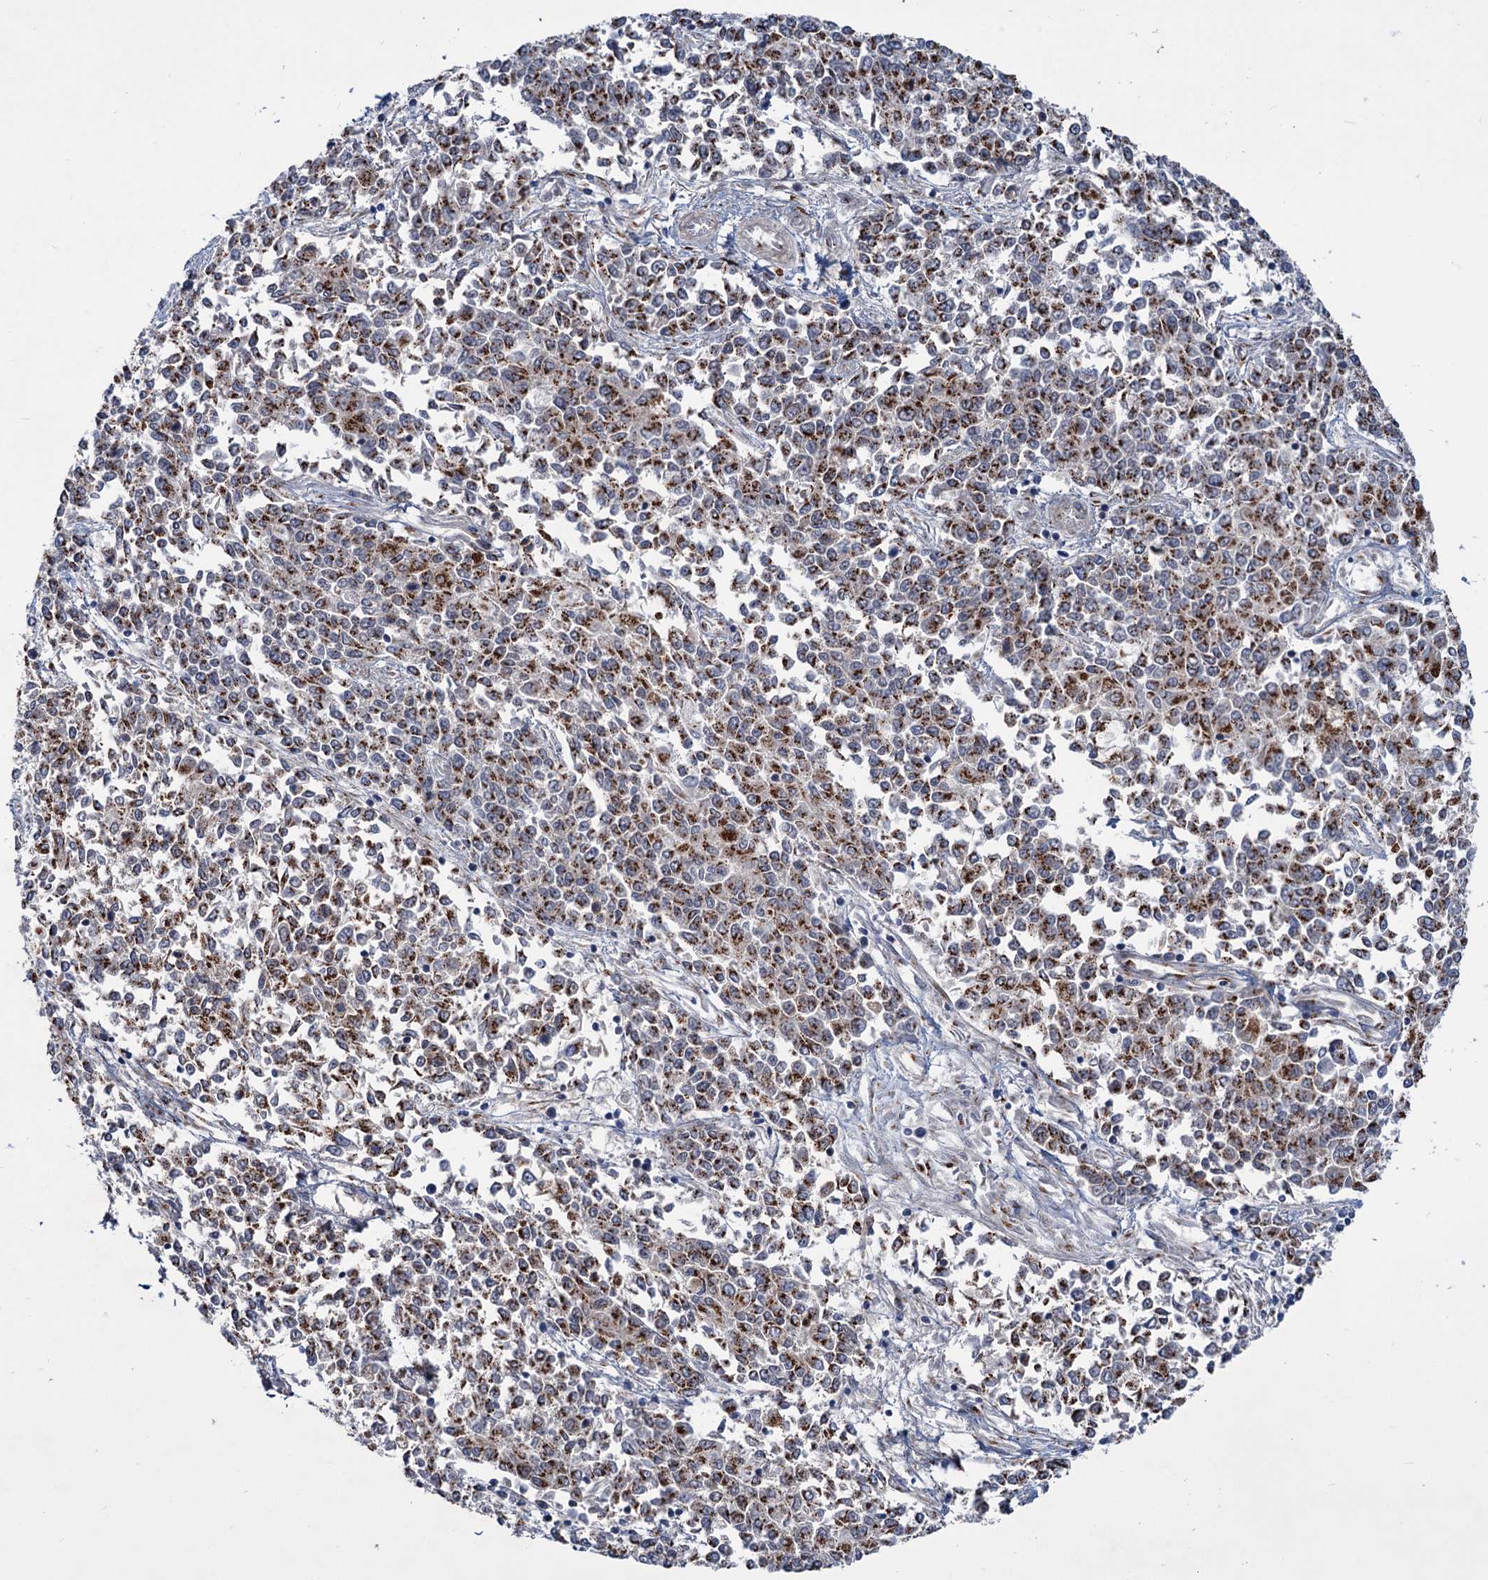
{"staining": {"intensity": "strong", "quantity": ">75%", "location": "cytoplasmic/membranous"}, "tissue": "endometrial cancer", "cell_type": "Tumor cells", "image_type": "cancer", "snomed": [{"axis": "morphology", "description": "Adenocarcinoma, NOS"}, {"axis": "topography", "description": "Endometrium"}], "caption": "Brown immunohistochemical staining in human adenocarcinoma (endometrial) exhibits strong cytoplasmic/membranous expression in approximately >75% of tumor cells. The protein of interest is stained brown, and the nuclei are stained in blue (DAB IHC with brightfield microscopy, high magnification).", "gene": "ELP4", "patient": {"sex": "female", "age": 50}}